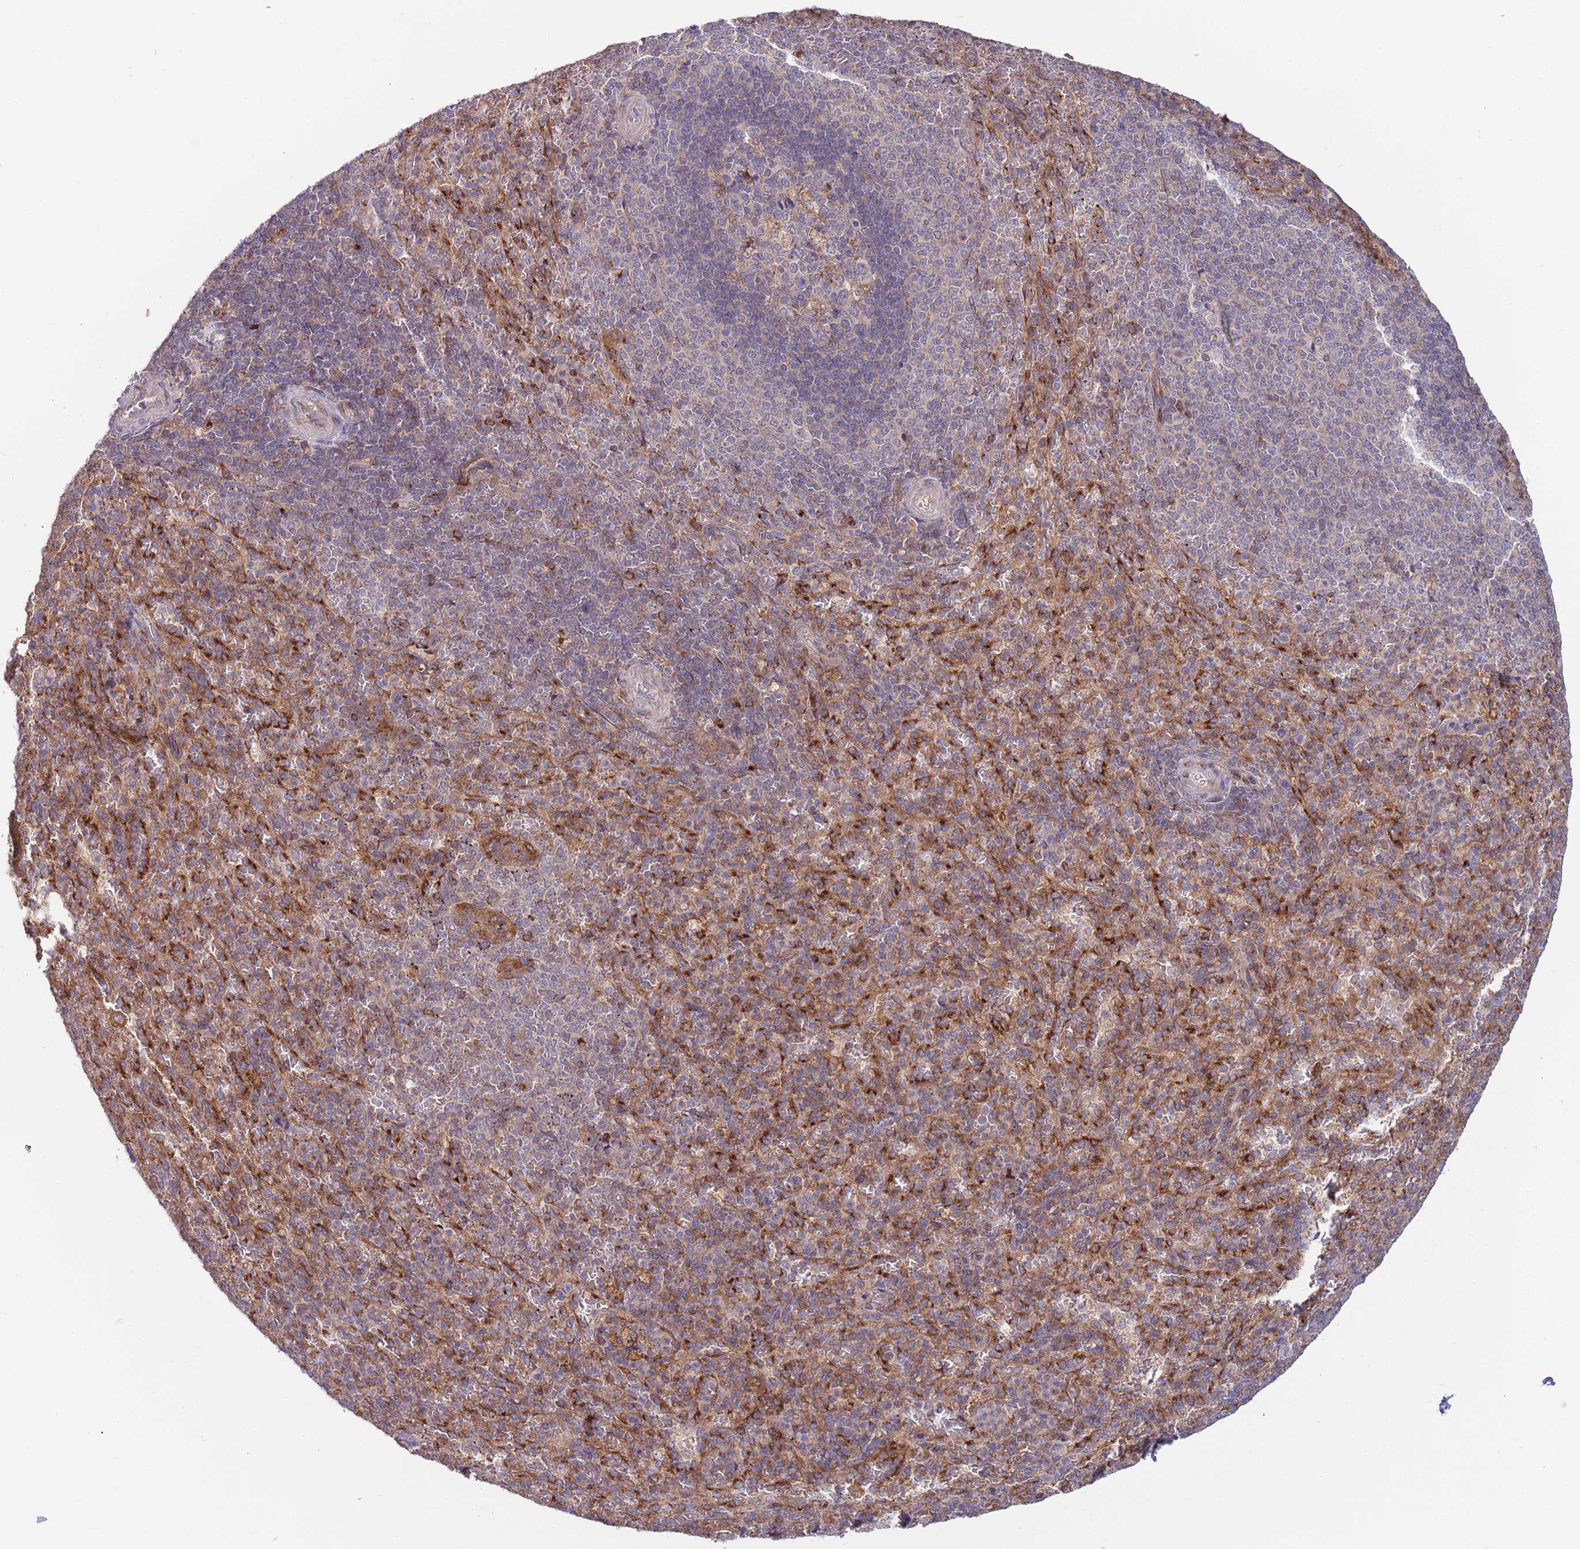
{"staining": {"intensity": "moderate", "quantity": ">75%", "location": "cytoplasmic/membranous"}, "tissue": "spleen", "cell_type": "Cells in red pulp", "image_type": "normal", "snomed": [{"axis": "morphology", "description": "Normal tissue, NOS"}, {"axis": "topography", "description": "Spleen"}], "caption": "Moderate cytoplasmic/membranous staining is appreciated in about >75% of cells in red pulp in normal spleen. (DAB IHC, brown staining for protein, blue staining for nuclei).", "gene": "BTBD7", "patient": {"sex": "female", "age": 21}}